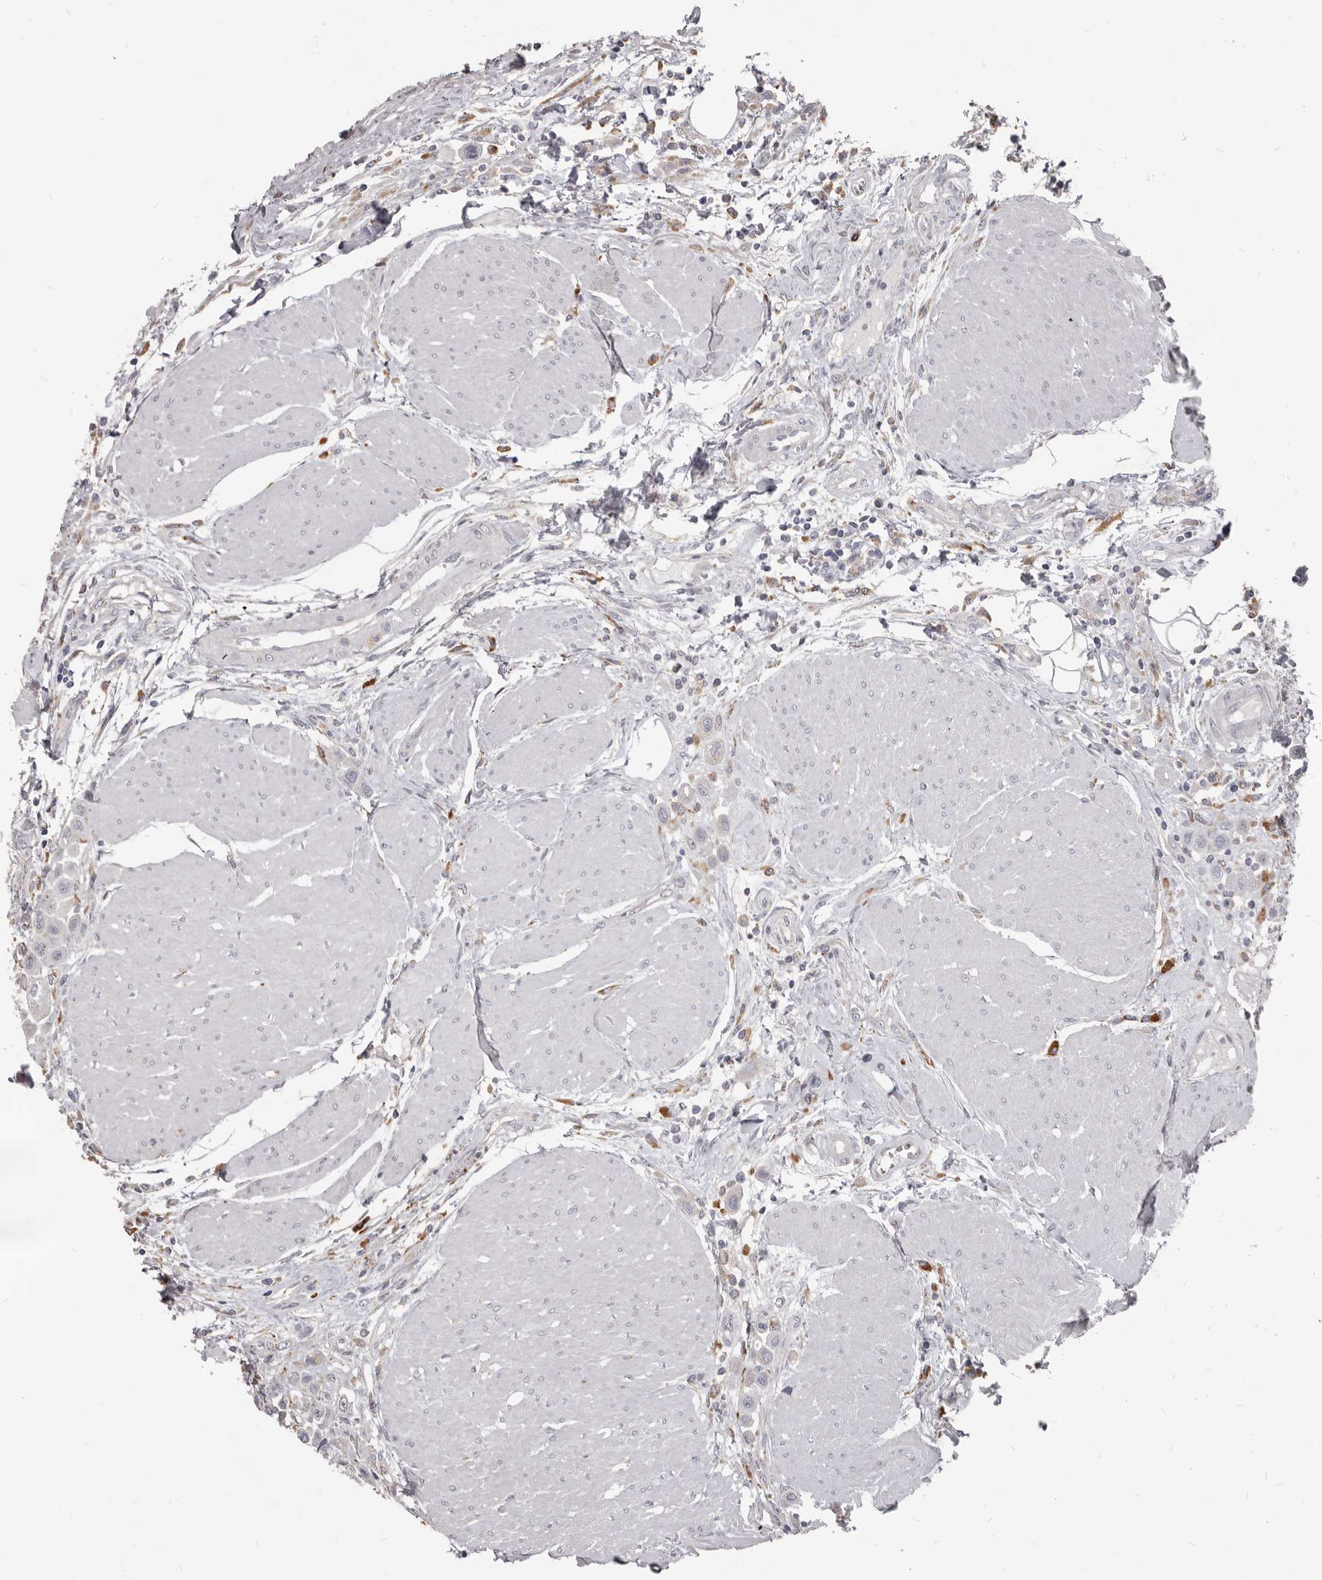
{"staining": {"intensity": "negative", "quantity": "none", "location": "none"}, "tissue": "urothelial cancer", "cell_type": "Tumor cells", "image_type": "cancer", "snomed": [{"axis": "morphology", "description": "Urothelial carcinoma, High grade"}, {"axis": "topography", "description": "Urinary bladder"}], "caption": "The image shows no staining of tumor cells in high-grade urothelial carcinoma.", "gene": "PI4K2A", "patient": {"sex": "male", "age": 50}}